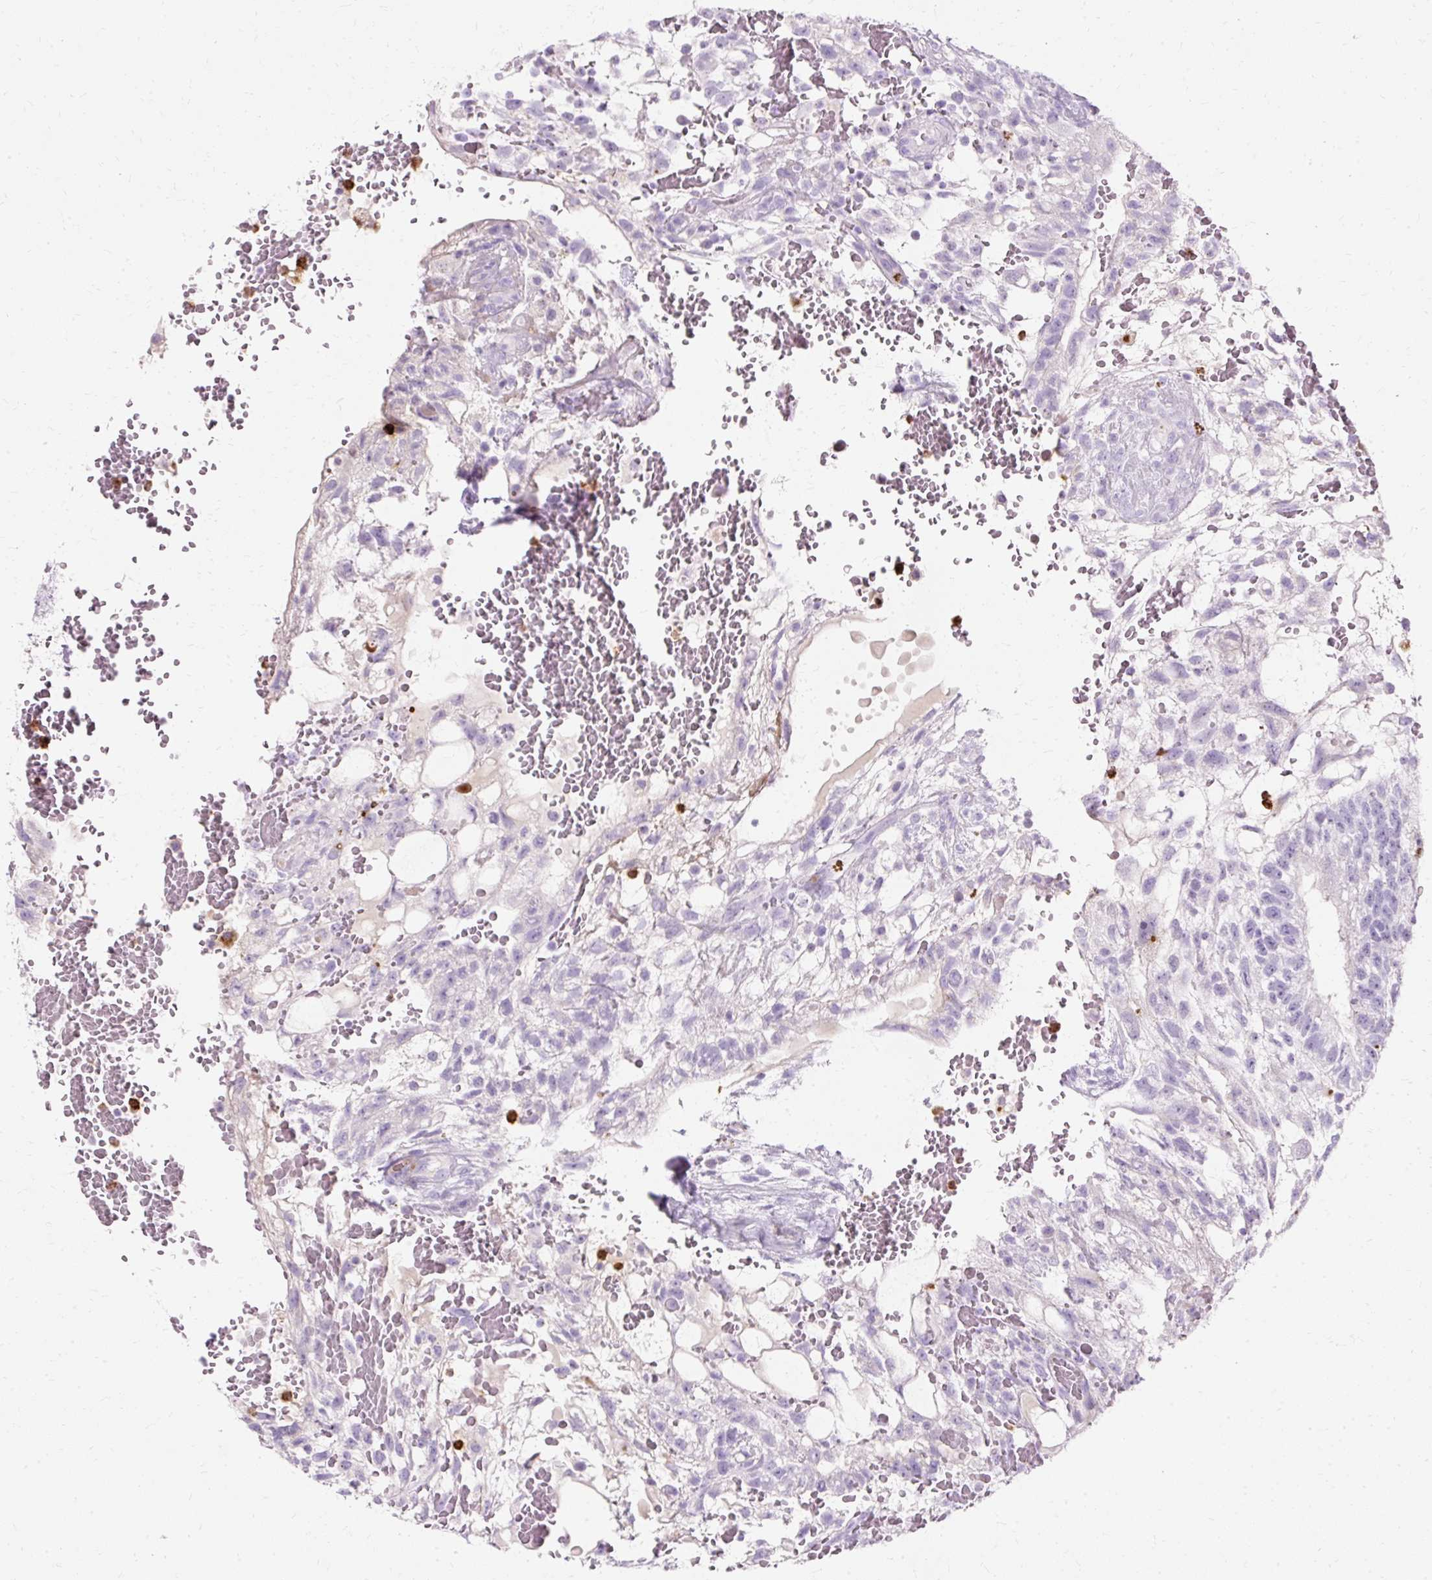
{"staining": {"intensity": "negative", "quantity": "none", "location": "none"}, "tissue": "testis cancer", "cell_type": "Tumor cells", "image_type": "cancer", "snomed": [{"axis": "morphology", "description": "Normal tissue, NOS"}, {"axis": "morphology", "description": "Carcinoma, Embryonal, NOS"}, {"axis": "topography", "description": "Testis"}], "caption": "Immunohistochemical staining of testis cancer (embryonal carcinoma) reveals no significant expression in tumor cells.", "gene": "DEFA1", "patient": {"sex": "male", "age": 32}}